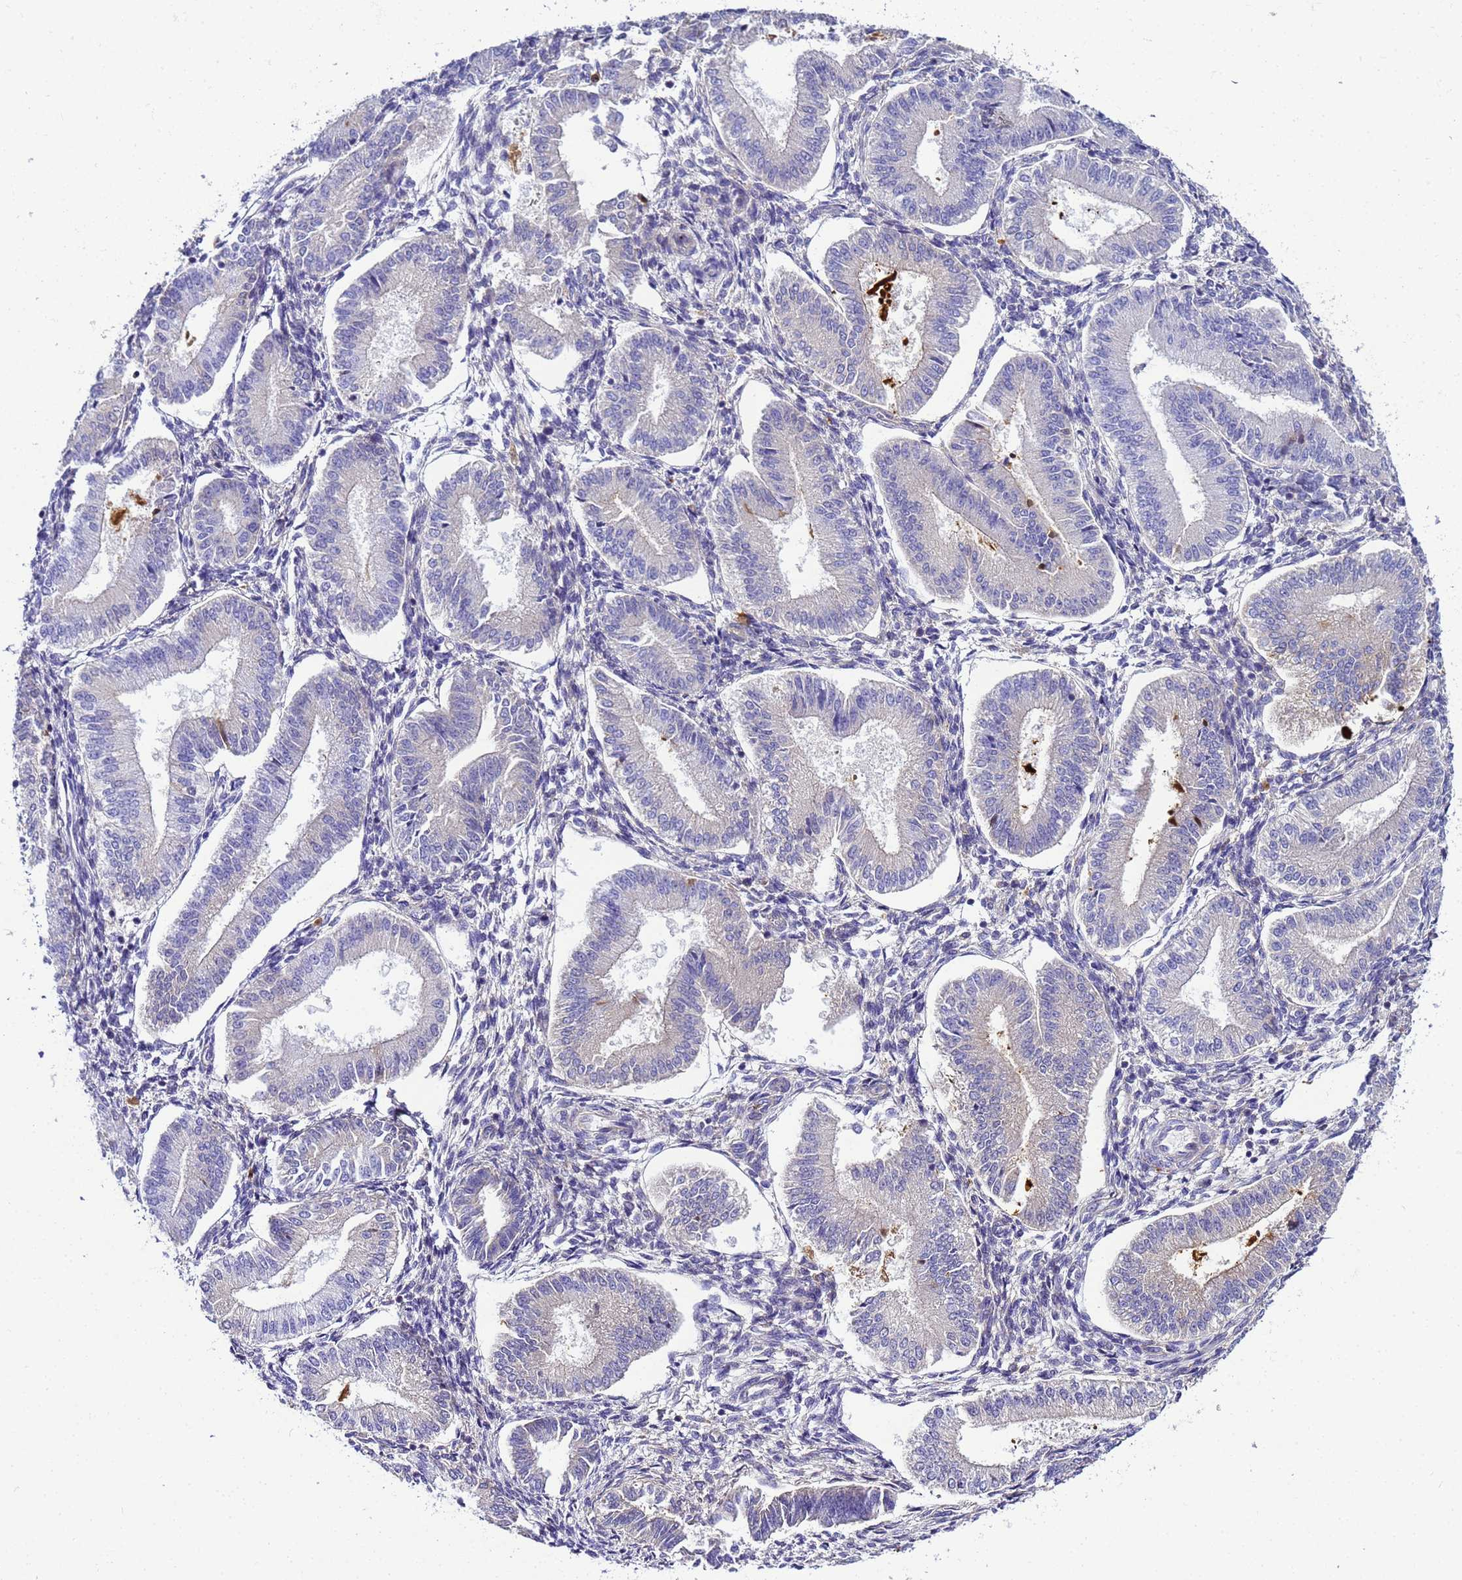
{"staining": {"intensity": "negative", "quantity": "none", "location": "none"}, "tissue": "endometrium", "cell_type": "Cells in endometrial stroma", "image_type": "normal", "snomed": [{"axis": "morphology", "description": "Normal tissue, NOS"}, {"axis": "topography", "description": "Endometrium"}], "caption": "The immunohistochemistry (IHC) photomicrograph has no significant positivity in cells in endometrial stroma of endometrium. (Stains: DAB IHC with hematoxylin counter stain, Microscopy: brightfield microscopy at high magnification).", "gene": "CFHR1", "patient": {"sex": "female", "age": 39}}